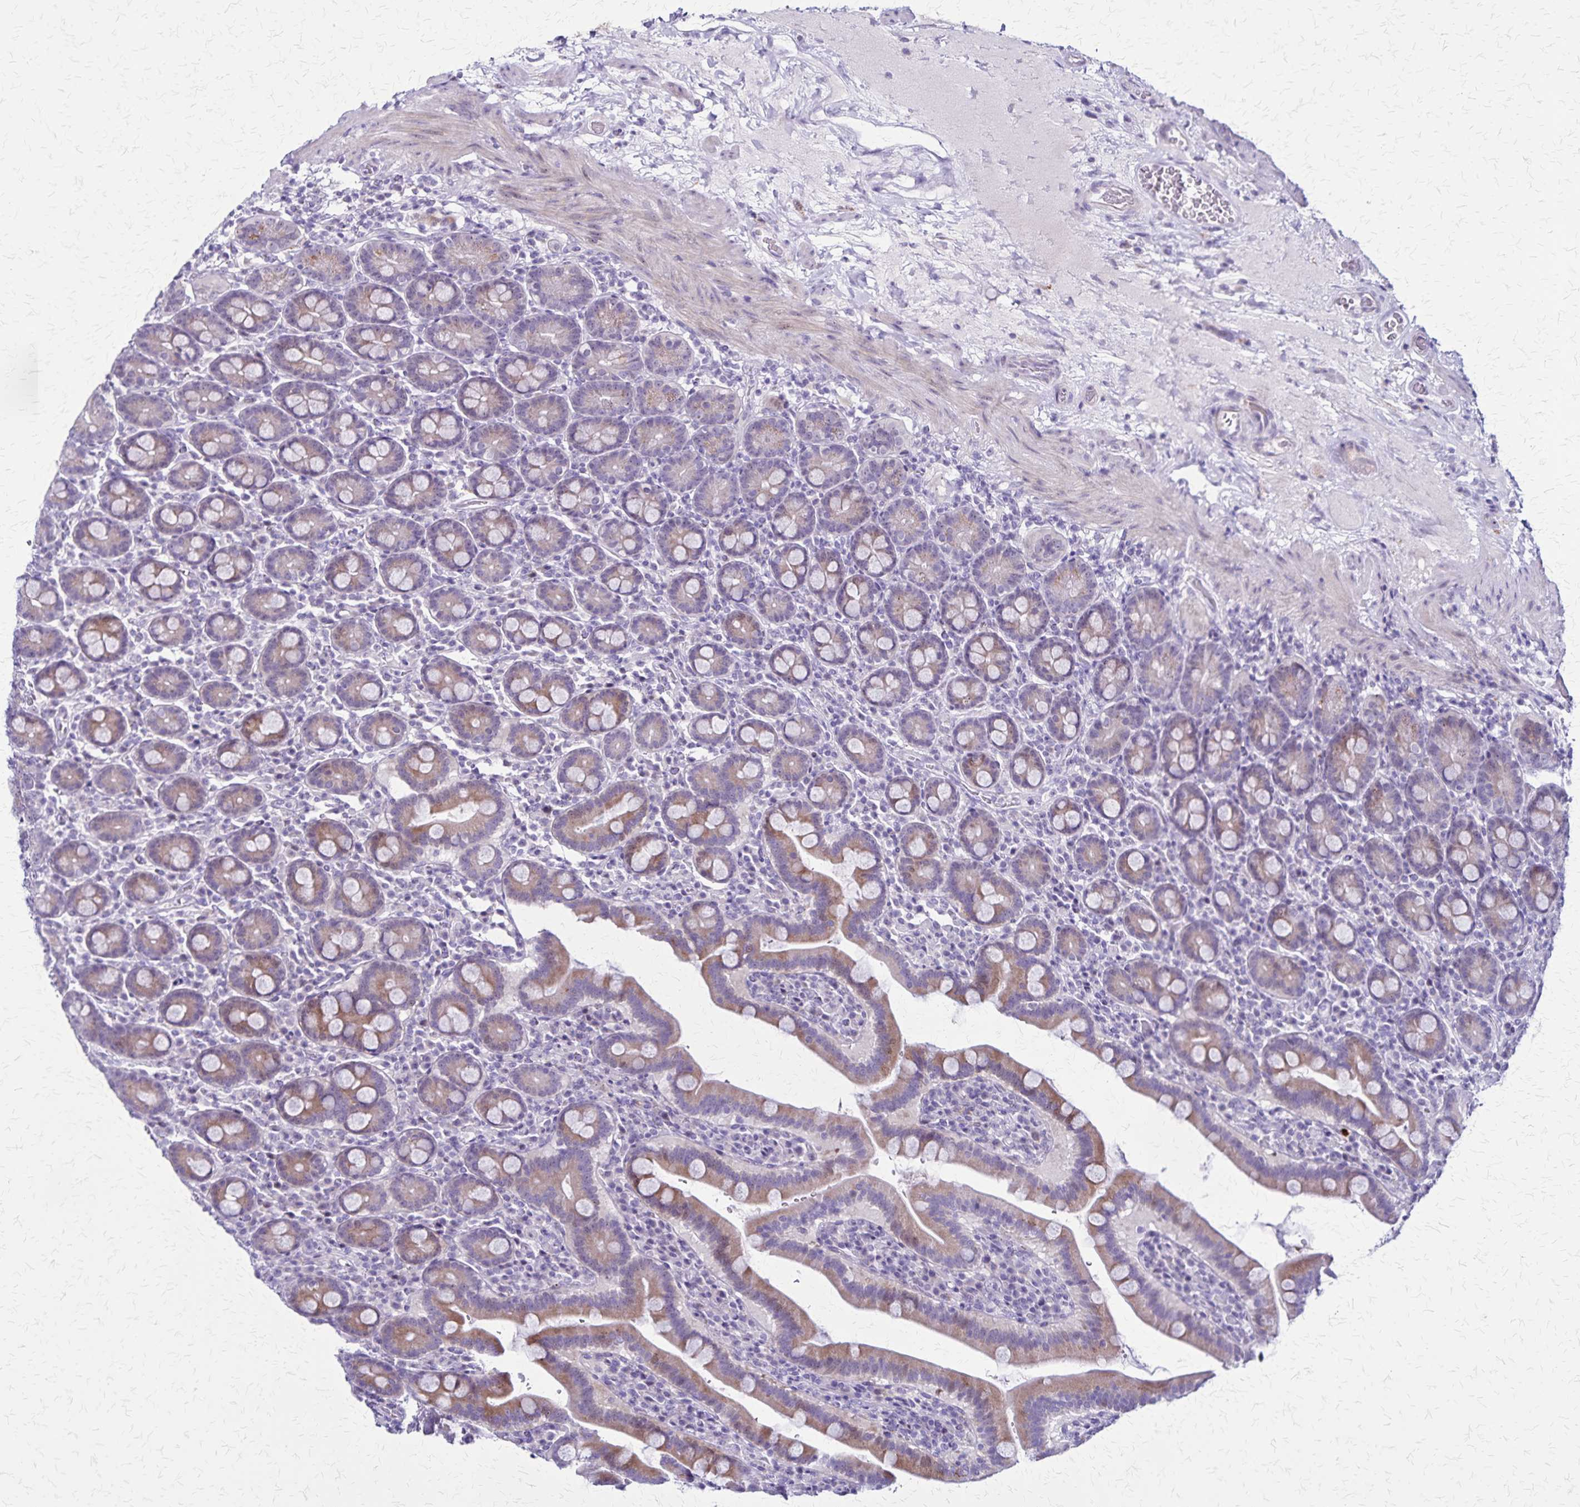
{"staining": {"intensity": "moderate", "quantity": "25%-75%", "location": "cytoplasmic/membranous"}, "tissue": "small intestine", "cell_type": "Glandular cells", "image_type": "normal", "snomed": [{"axis": "morphology", "description": "Normal tissue, NOS"}, {"axis": "topography", "description": "Small intestine"}], "caption": "Immunohistochemistry (IHC) photomicrograph of unremarkable human small intestine stained for a protein (brown), which demonstrates medium levels of moderate cytoplasmic/membranous expression in about 25%-75% of glandular cells.", "gene": "OR51B5", "patient": {"sex": "male", "age": 26}}